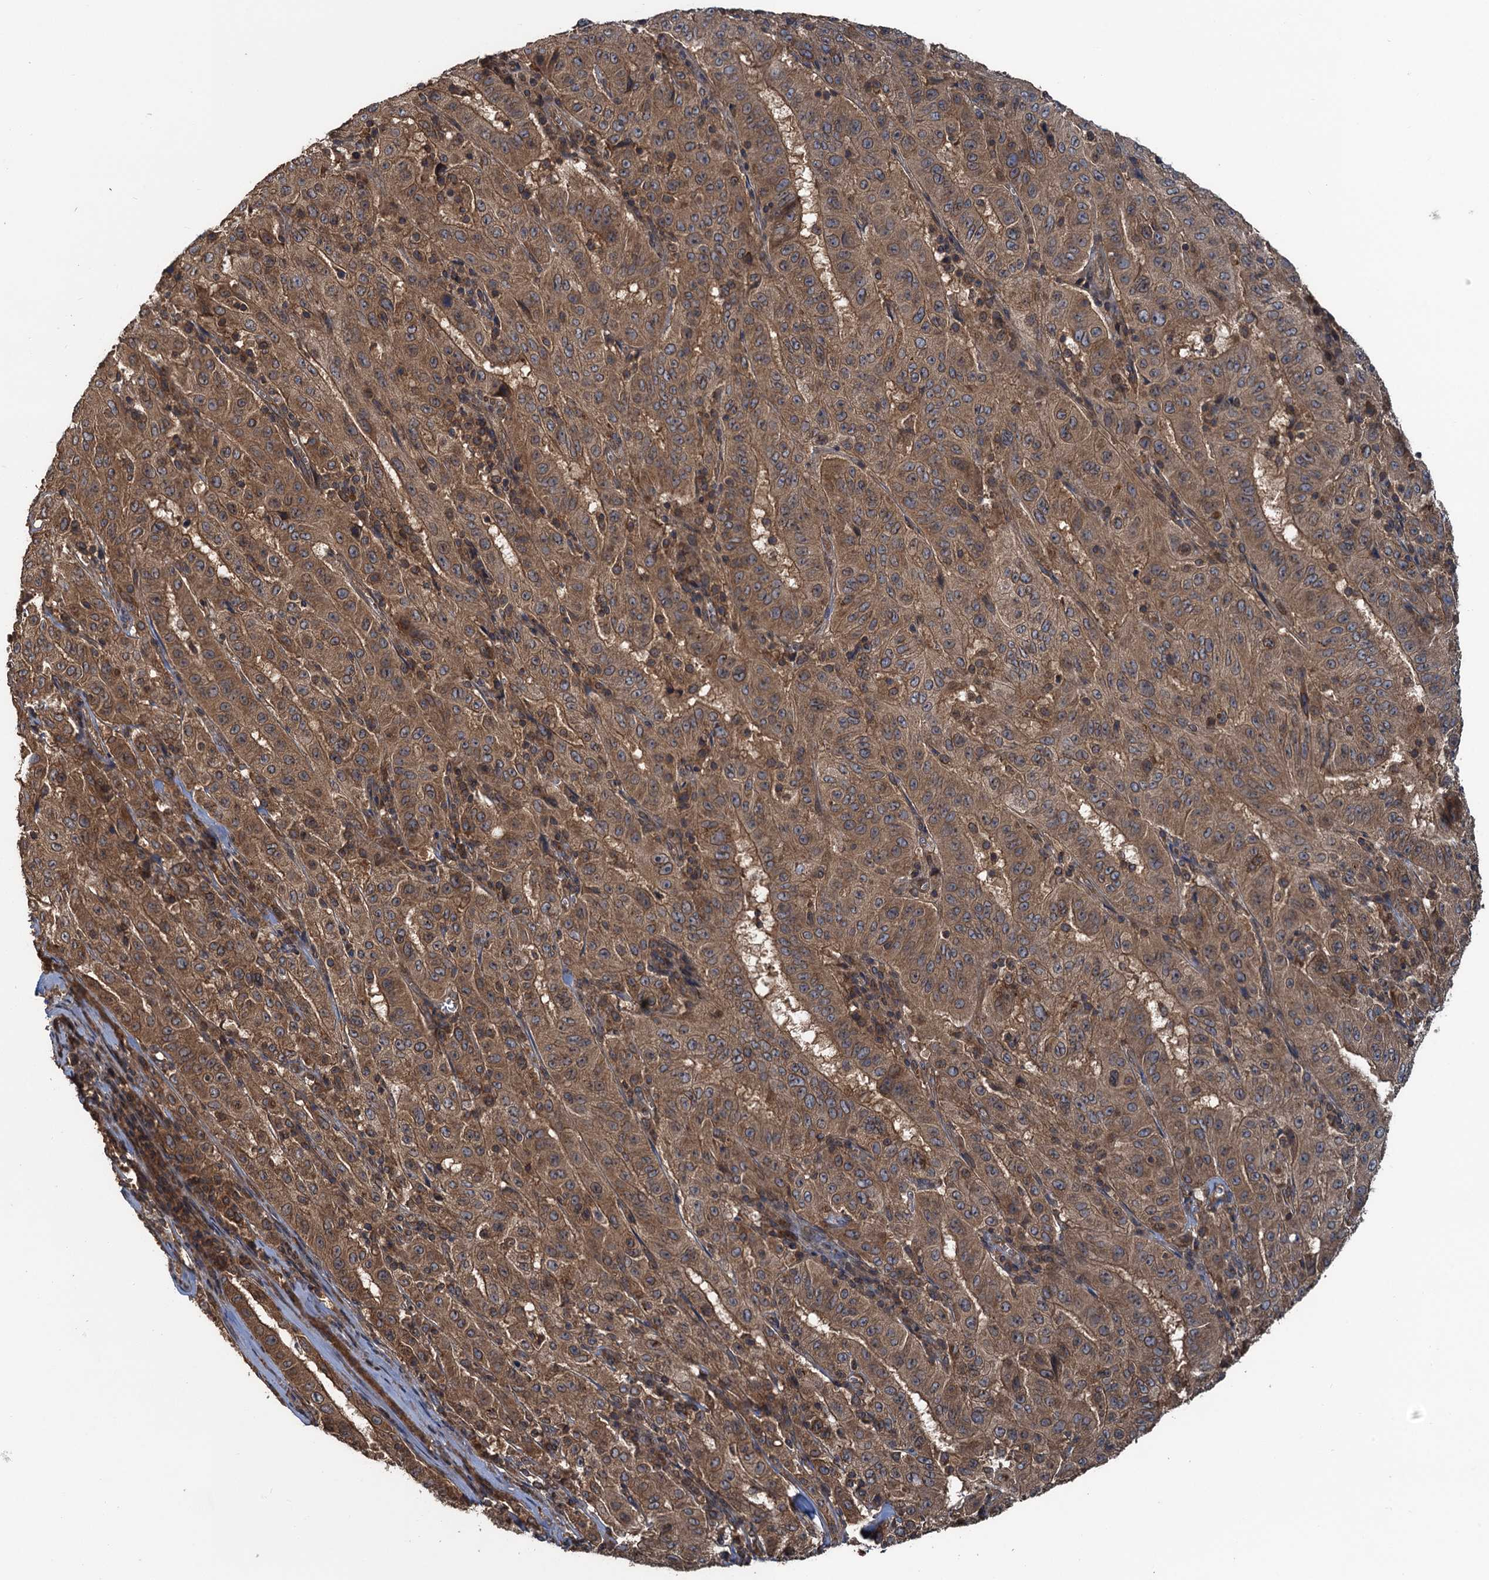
{"staining": {"intensity": "moderate", "quantity": ">75%", "location": "cytoplasmic/membranous"}, "tissue": "pancreatic cancer", "cell_type": "Tumor cells", "image_type": "cancer", "snomed": [{"axis": "morphology", "description": "Adenocarcinoma, NOS"}, {"axis": "topography", "description": "Pancreas"}], "caption": "Moderate cytoplasmic/membranous positivity for a protein is identified in about >75% of tumor cells of pancreatic adenocarcinoma using immunohistochemistry (IHC).", "gene": "GLE1", "patient": {"sex": "male", "age": 63}}